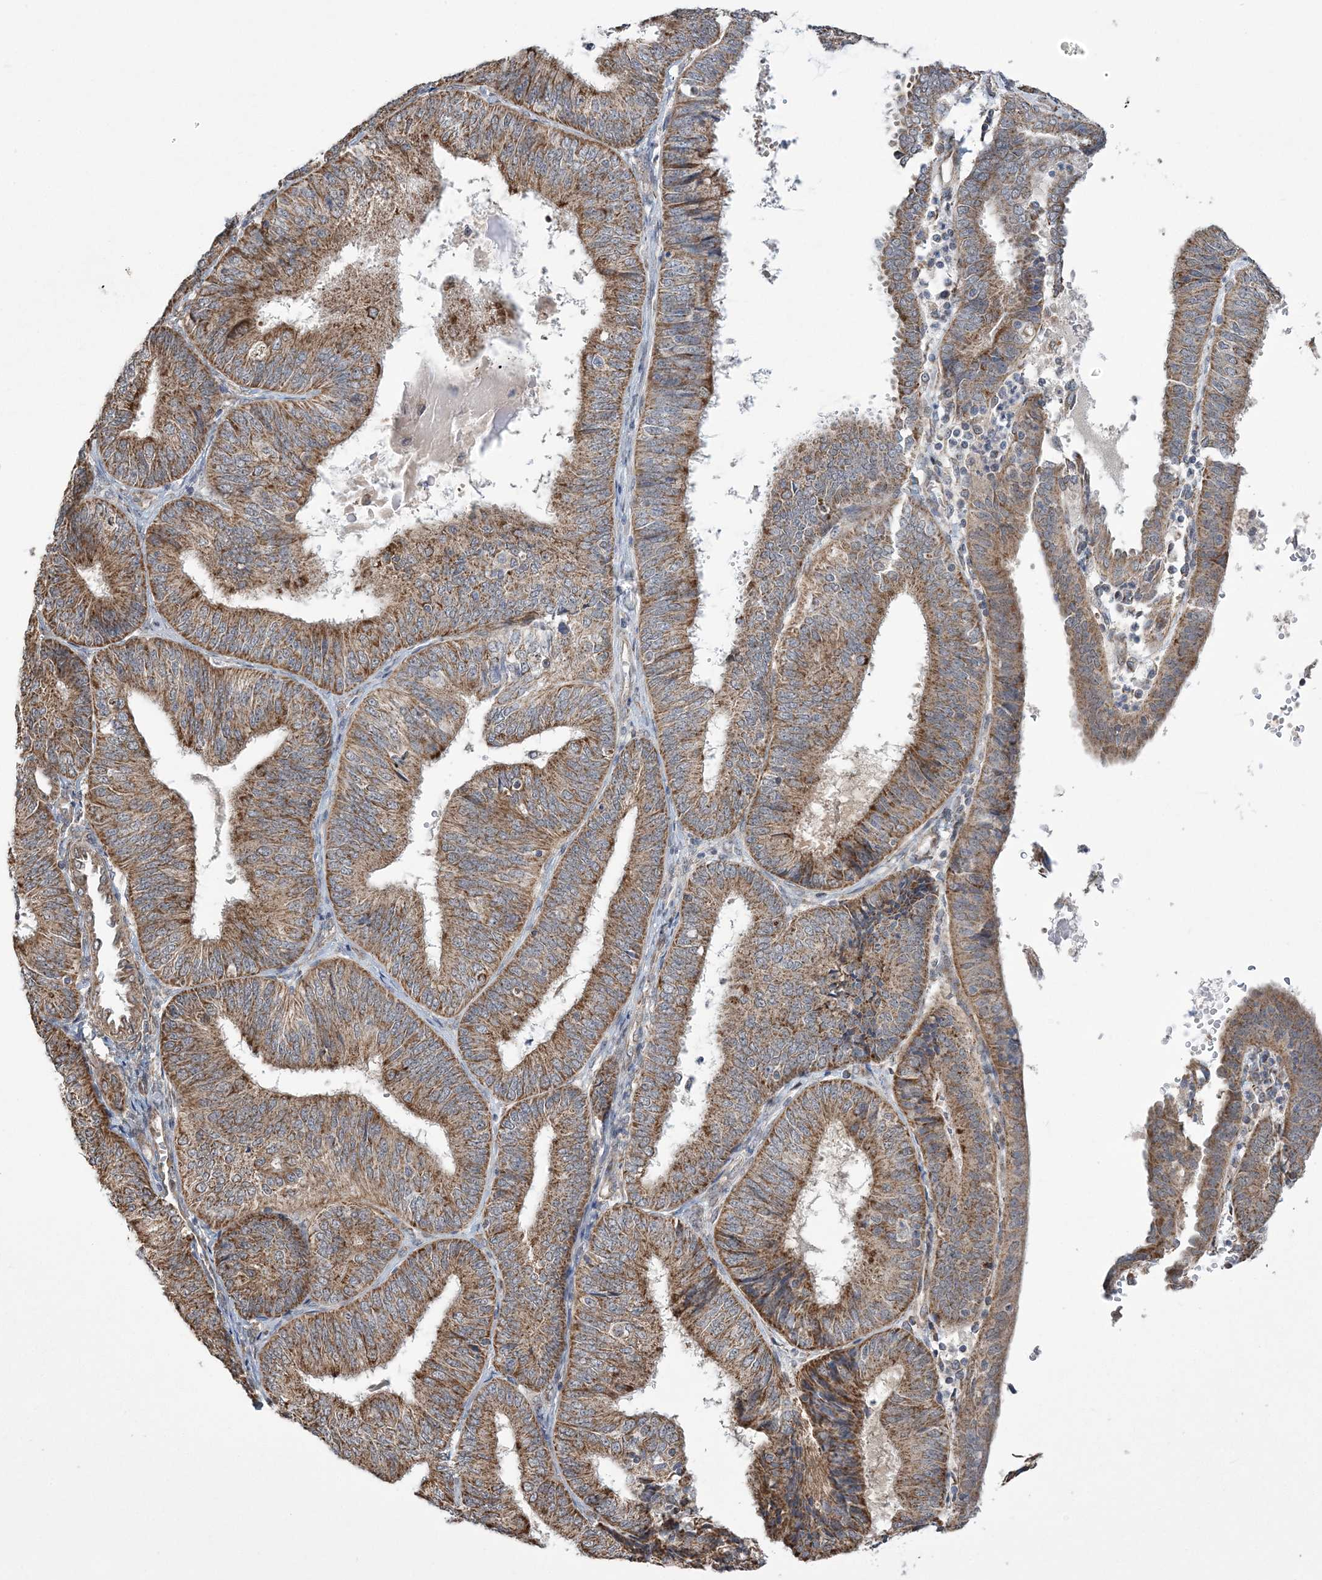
{"staining": {"intensity": "moderate", "quantity": ">75%", "location": "cytoplasmic/membranous"}, "tissue": "endometrial cancer", "cell_type": "Tumor cells", "image_type": "cancer", "snomed": [{"axis": "morphology", "description": "Adenocarcinoma, NOS"}, {"axis": "topography", "description": "Endometrium"}], "caption": "Immunohistochemistry photomicrograph of neoplastic tissue: human endometrial cancer stained using immunohistochemistry displays medium levels of moderate protein expression localized specifically in the cytoplasmic/membranous of tumor cells, appearing as a cytoplasmic/membranous brown color.", "gene": "SLX9", "patient": {"sex": "female", "age": 58}}